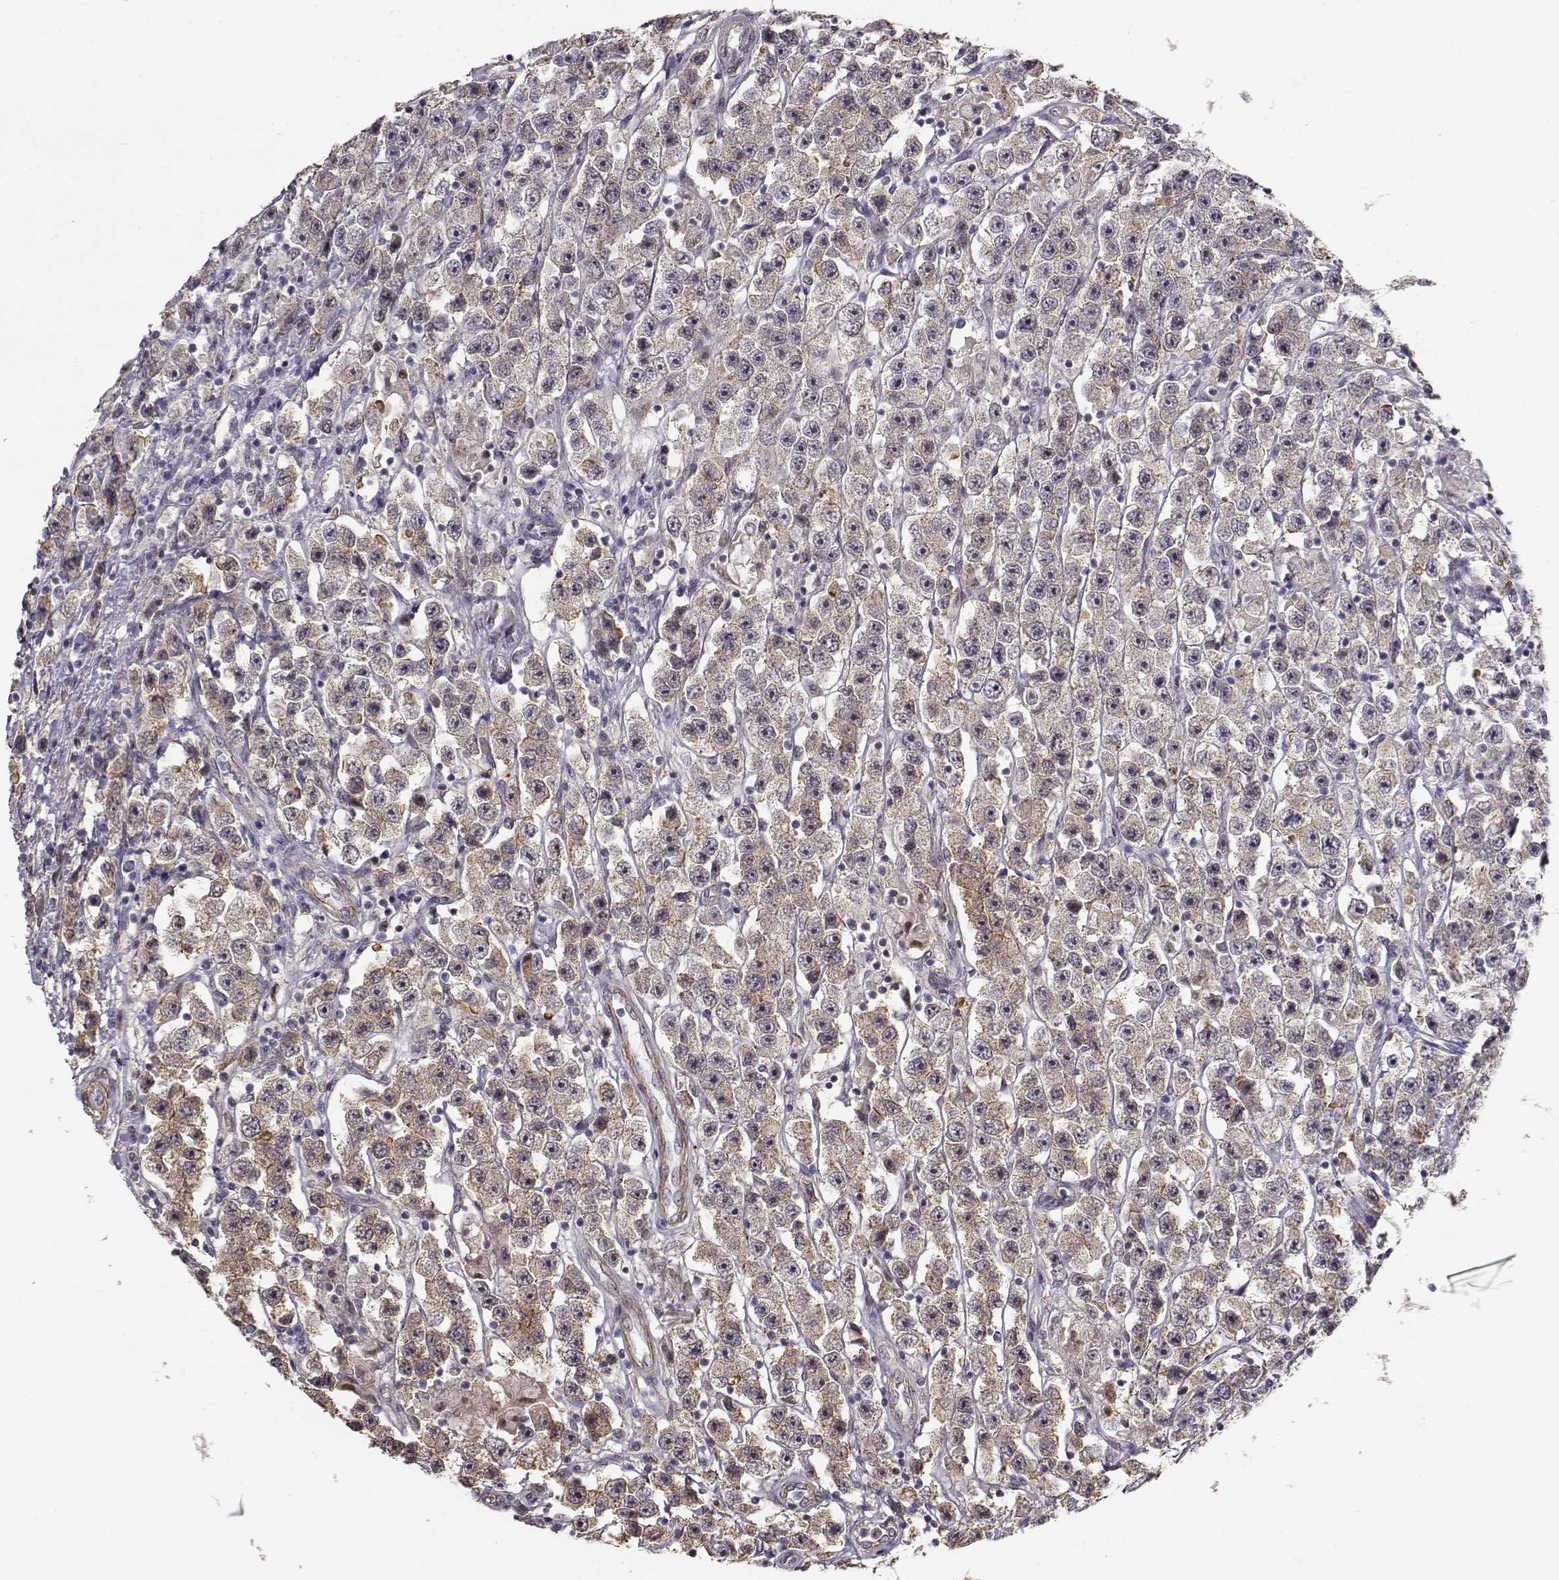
{"staining": {"intensity": "weak", "quantity": ">75%", "location": "cytoplasmic/membranous"}, "tissue": "testis cancer", "cell_type": "Tumor cells", "image_type": "cancer", "snomed": [{"axis": "morphology", "description": "Seminoma, NOS"}, {"axis": "topography", "description": "Testis"}], "caption": "This is an image of immunohistochemistry (IHC) staining of seminoma (testis), which shows weak positivity in the cytoplasmic/membranous of tumor cells.", "gene": "RGS9BP", "patient": {"sex": "male", "age": 45}}